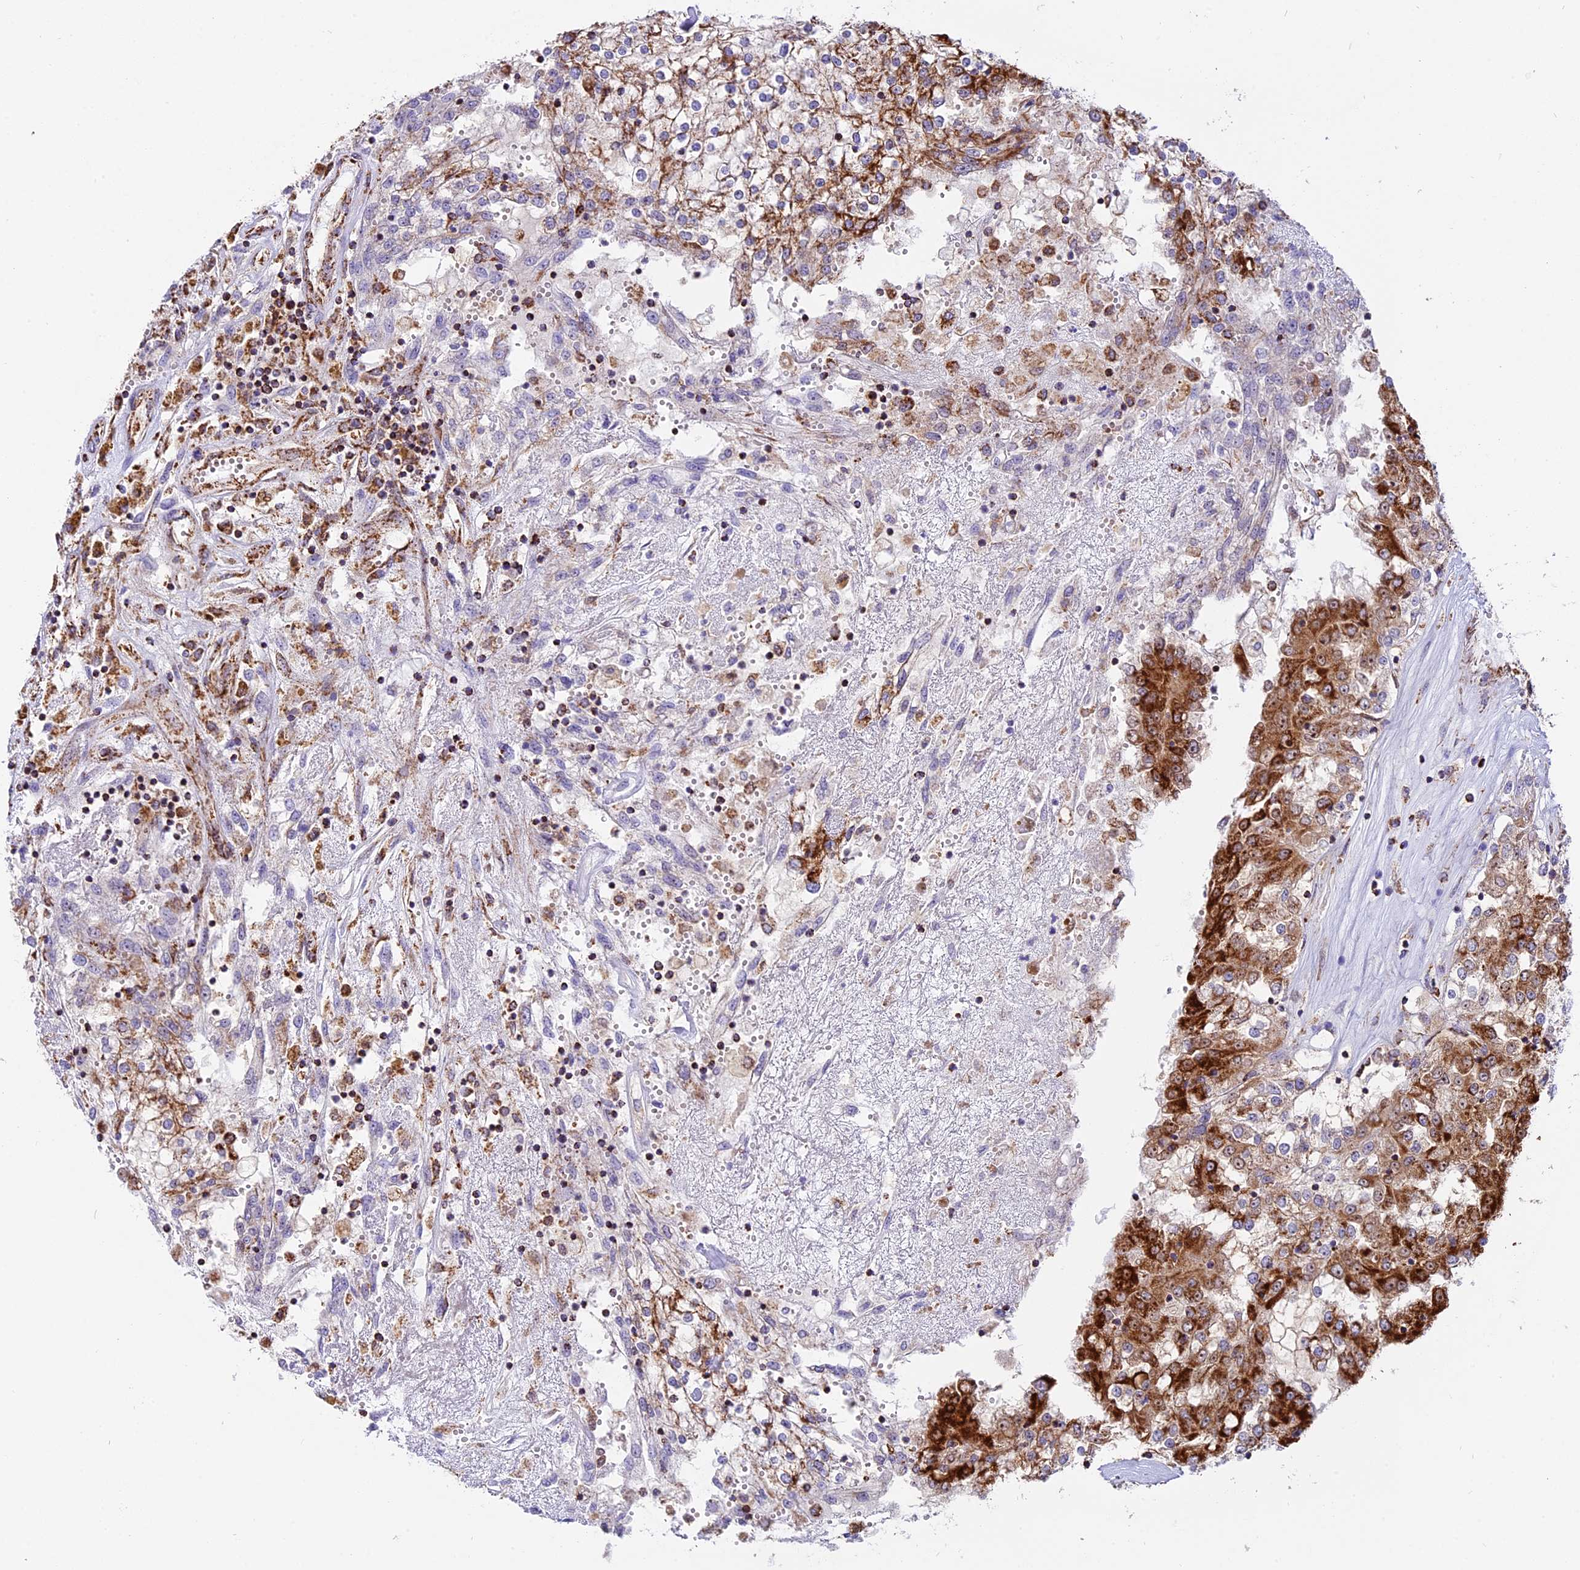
{"staining": {"intensity": "strong", "quantity": "25%-75%", "location": "cytoplasmic/membranous"}, "tissue": "renal cancer", "cell_type": "Tumor cells", "image_type": "cancer", "snomed": [{"axis": "morphology", "description": "Adenocarcinoma, NOS"}, {"axis": "topography", "description": "Kidney"}], "caption": "Brown immunohistochemical staining in renal cancer demonstrates strong cytoplasmic/membranous staining in approximately 25%-75% of tumor cells. (DAB IHC, brown staining for protein, blue staining for nuclei).", "gene": "NDUFA8", "patient": {"sex": "female", "age": 52}}